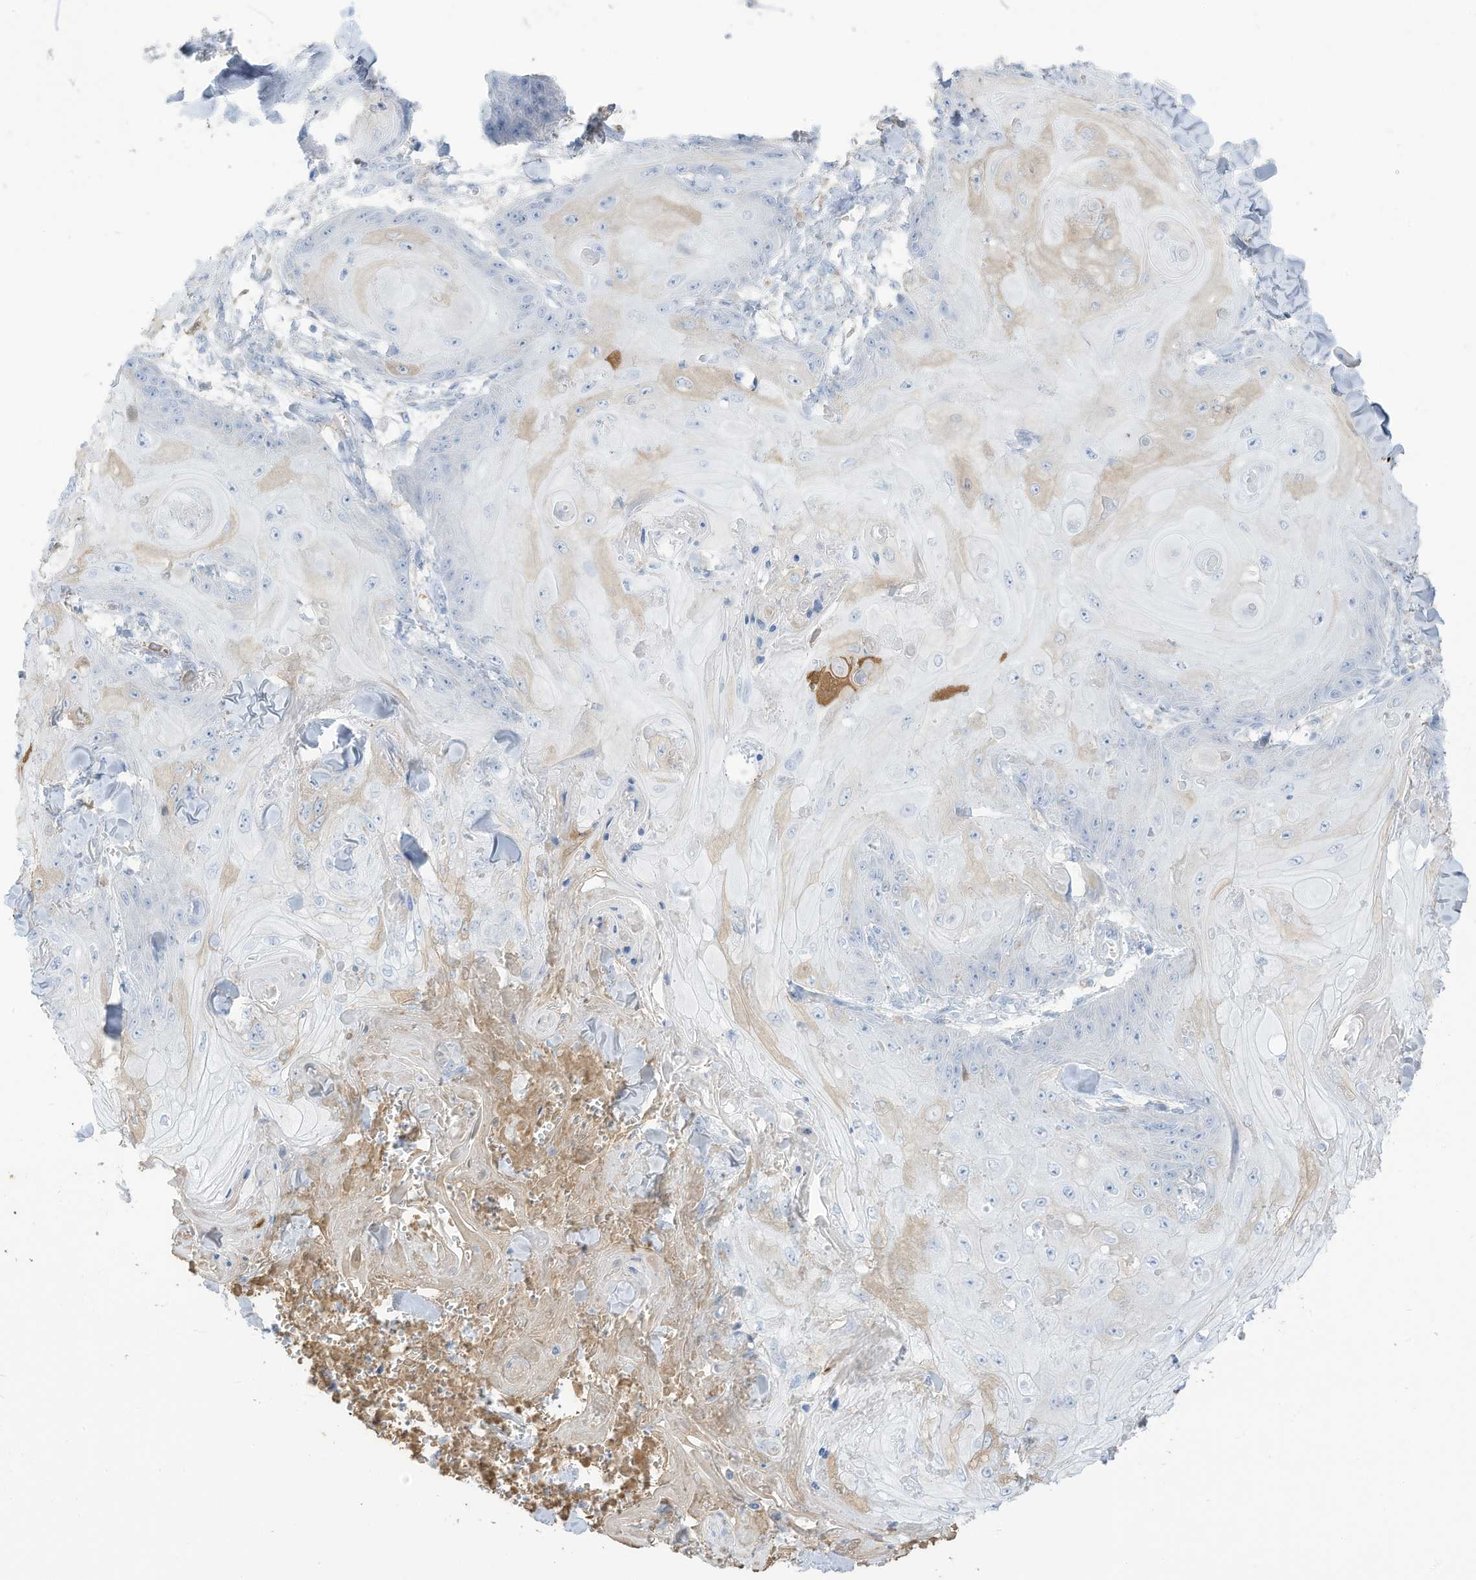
{"staining": {"intensity": "moderate", "quantity": "<25%", "location": "cytoplasmic/membranous"}, "tissue": "skin cancer", "cell_type": "Tumor cells", "image_type": "cancer", "snomed": [{"axis": "morphology", "description": "Squamous cell carcinoma, NOS"}, {"axis": "topography", "description": "Skin"}], "caption": "Protein staining of squamous cell carcinoma (skin) tissue shows moderate cytoplasmic/membranous positivity in approximately <25% of tumor cells.", "gene": "HSD17B13", "patient": {"sex": "male", "age": 74}}